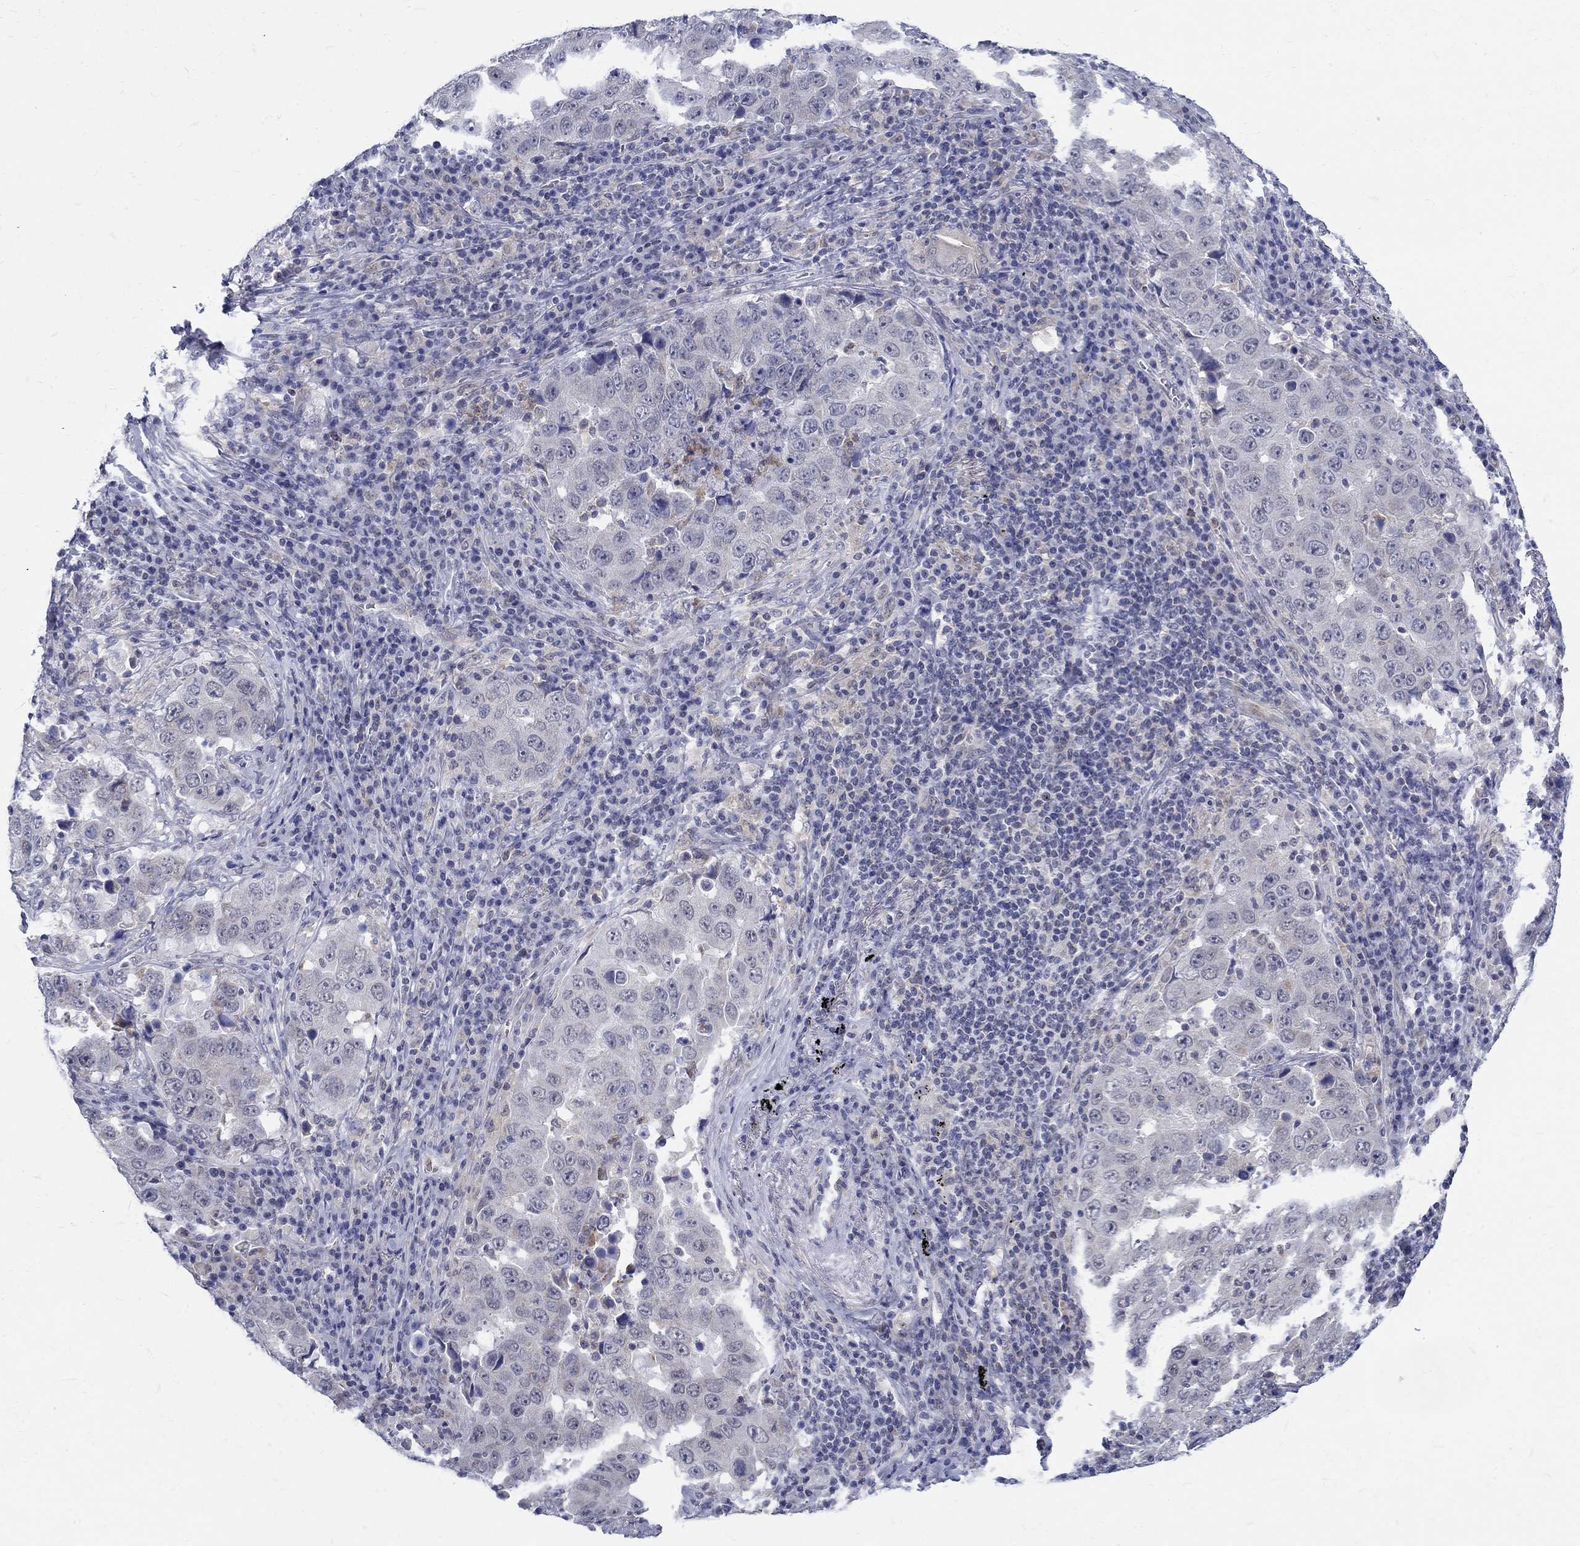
{"staining": {"intensity": "negative", "quantity": "none", "location": "none"}, "tissue": "lung cancer", "cell_type": "Tumor cells", "image_type": "cancer", "snomed": [{"axis": "morphology", "description": "Adenocarcinoma, NOS"}, {"axis": "topography", "description": "Lung"}], "caption": "Immunohistochemistry image of lung cancer stained for a protein (brown), which demonstrates no staining in tumor cells.", "gene": "ST6GALNAC1", "patient": {"sex": "male", "age": 73}}